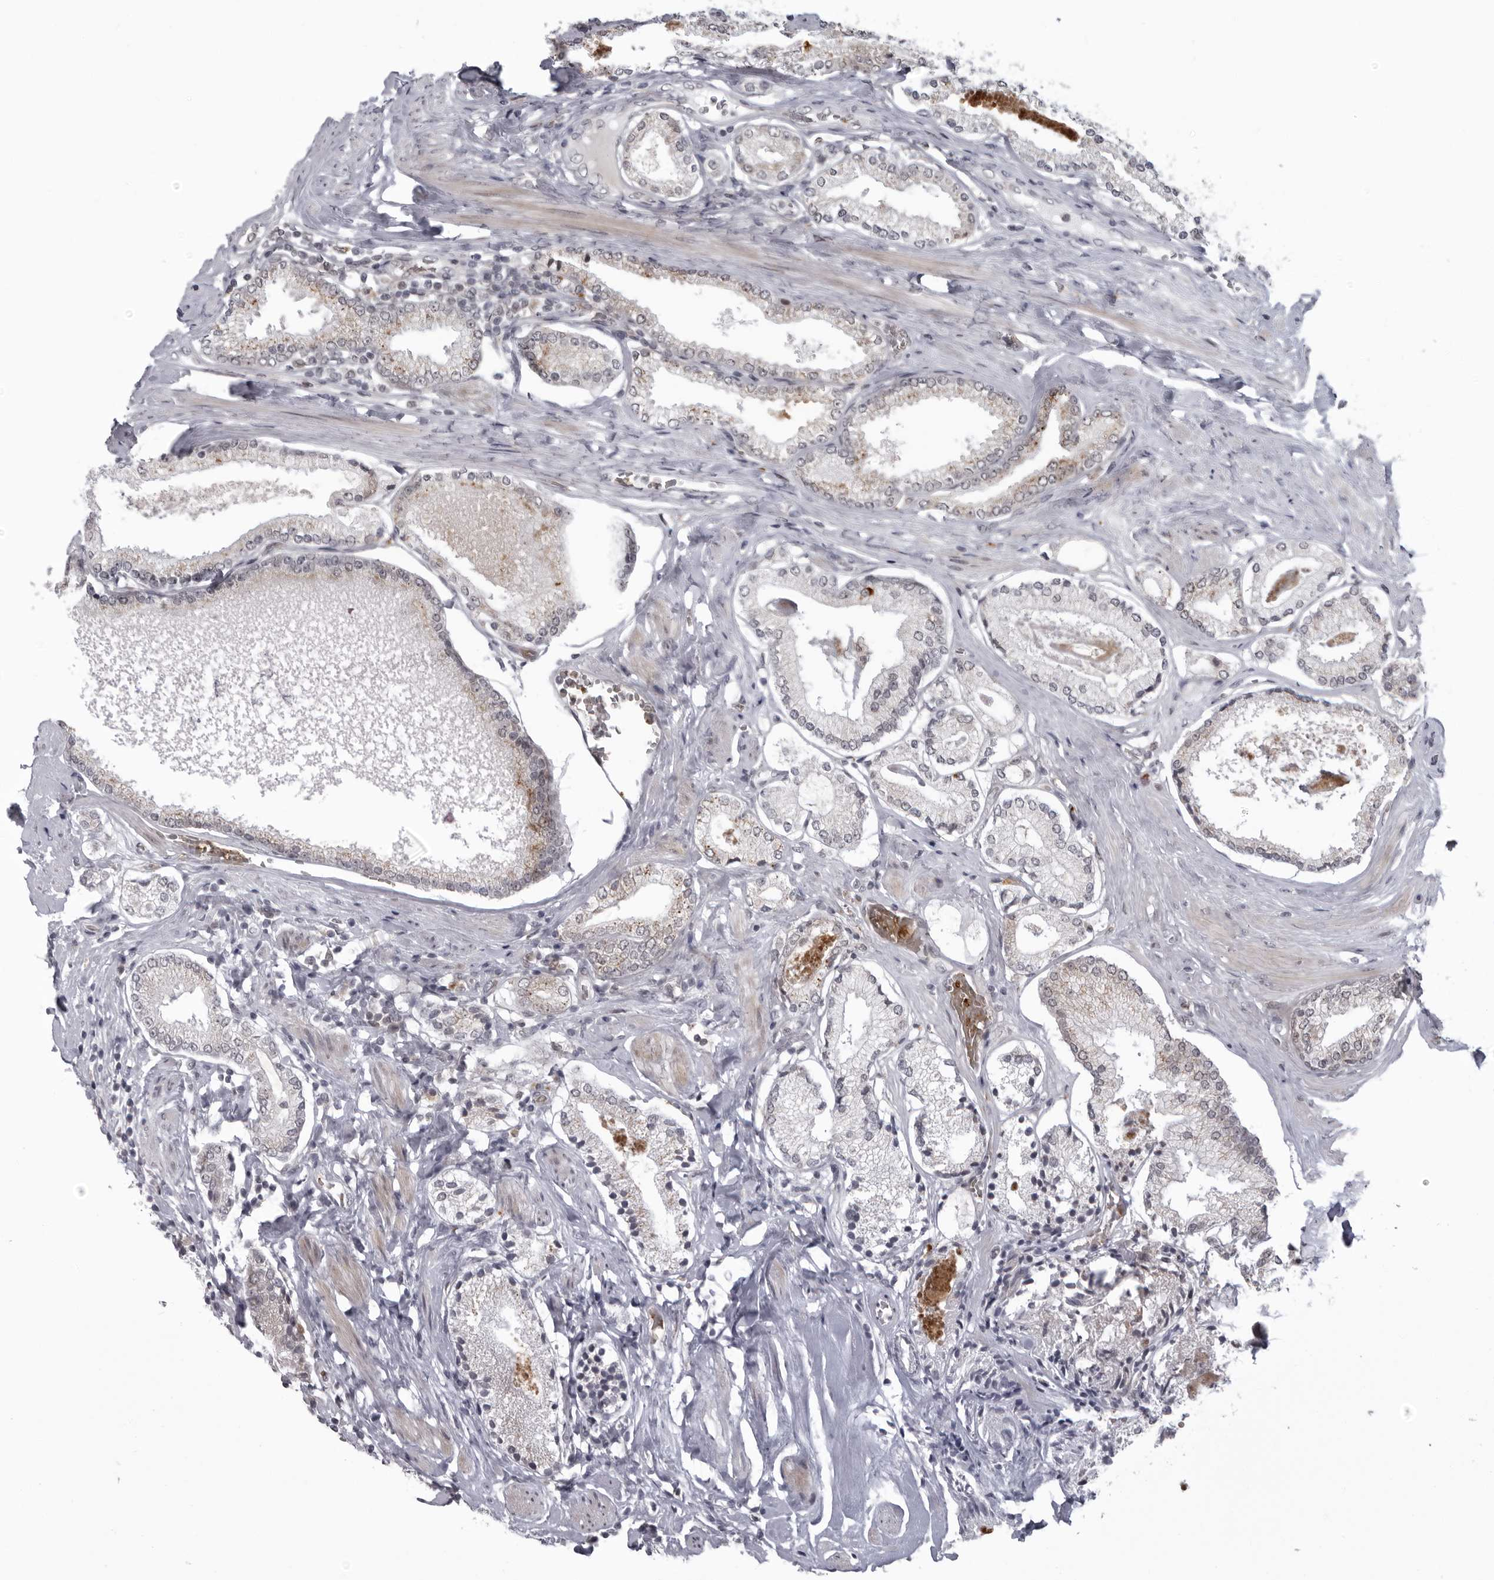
{"staining": {"intensity": "weak", "quantity": "25%-75%", "location": "cytoplasmic/membranous"}, "tissue": "prostate cancer", "cell_type": "Tumor cells", "image_type": "cancer", "snomed": [{"axis": "morphology", "description": "Adenocarcinoma, Low grade"}, {"axis": "topography", "description": "Prostate"}], "caption": "Protein expression analysis of human prostate low-grade adenocarcinoma reveals weak cytoplasmic/membranous positivity in about 25%-75% of tumor cells. The staining was performed using DAB to visualize the protein expression in brown, while the nuclei were stained in blue with hematoxylin (Magnification: 20x).", "gene": "THOP1", "patient": {"sex": "male", "age": 71}}